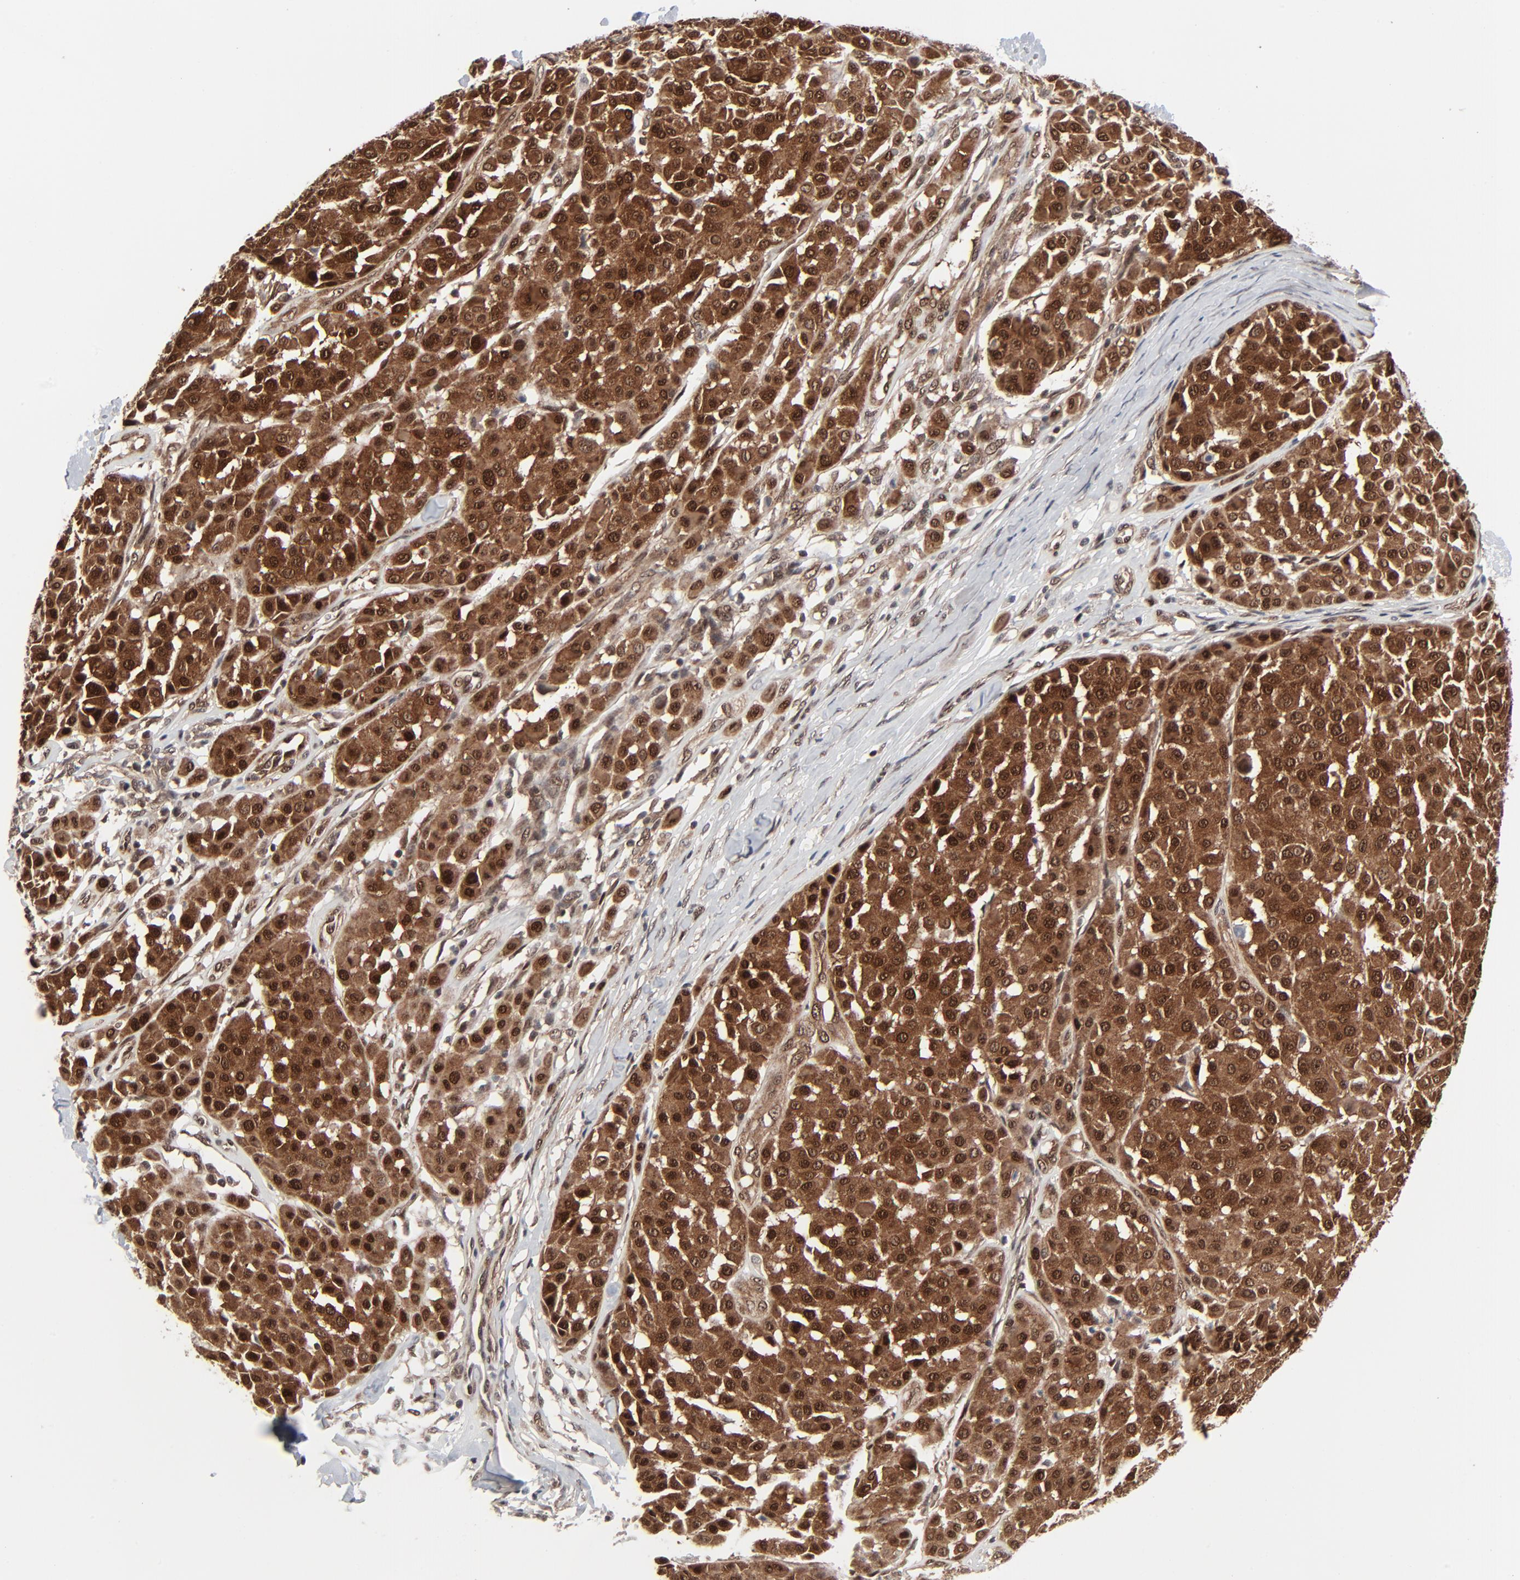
{"staining": {"intensity": "strong", "quantity": ">75%", "location": "cytoplasmic/membranous,nuclear"}, "tissue": "melanoma", "cell_type": "Tumor cells", "image_type": "cancer", "snomed": [{"axis": "morphology", "description": "Malignant melanoma, Metastatic site"}, {"axis": "topography", "description": "Soft tissue"}], "caption": "A micrograph of human melanoma stained for a protein reveals strong cytoplasmic/membranous and nuclear brown staining in tumor cells.", "gene": "AKT1", "patient": {"sex": "male", "age": 41}}